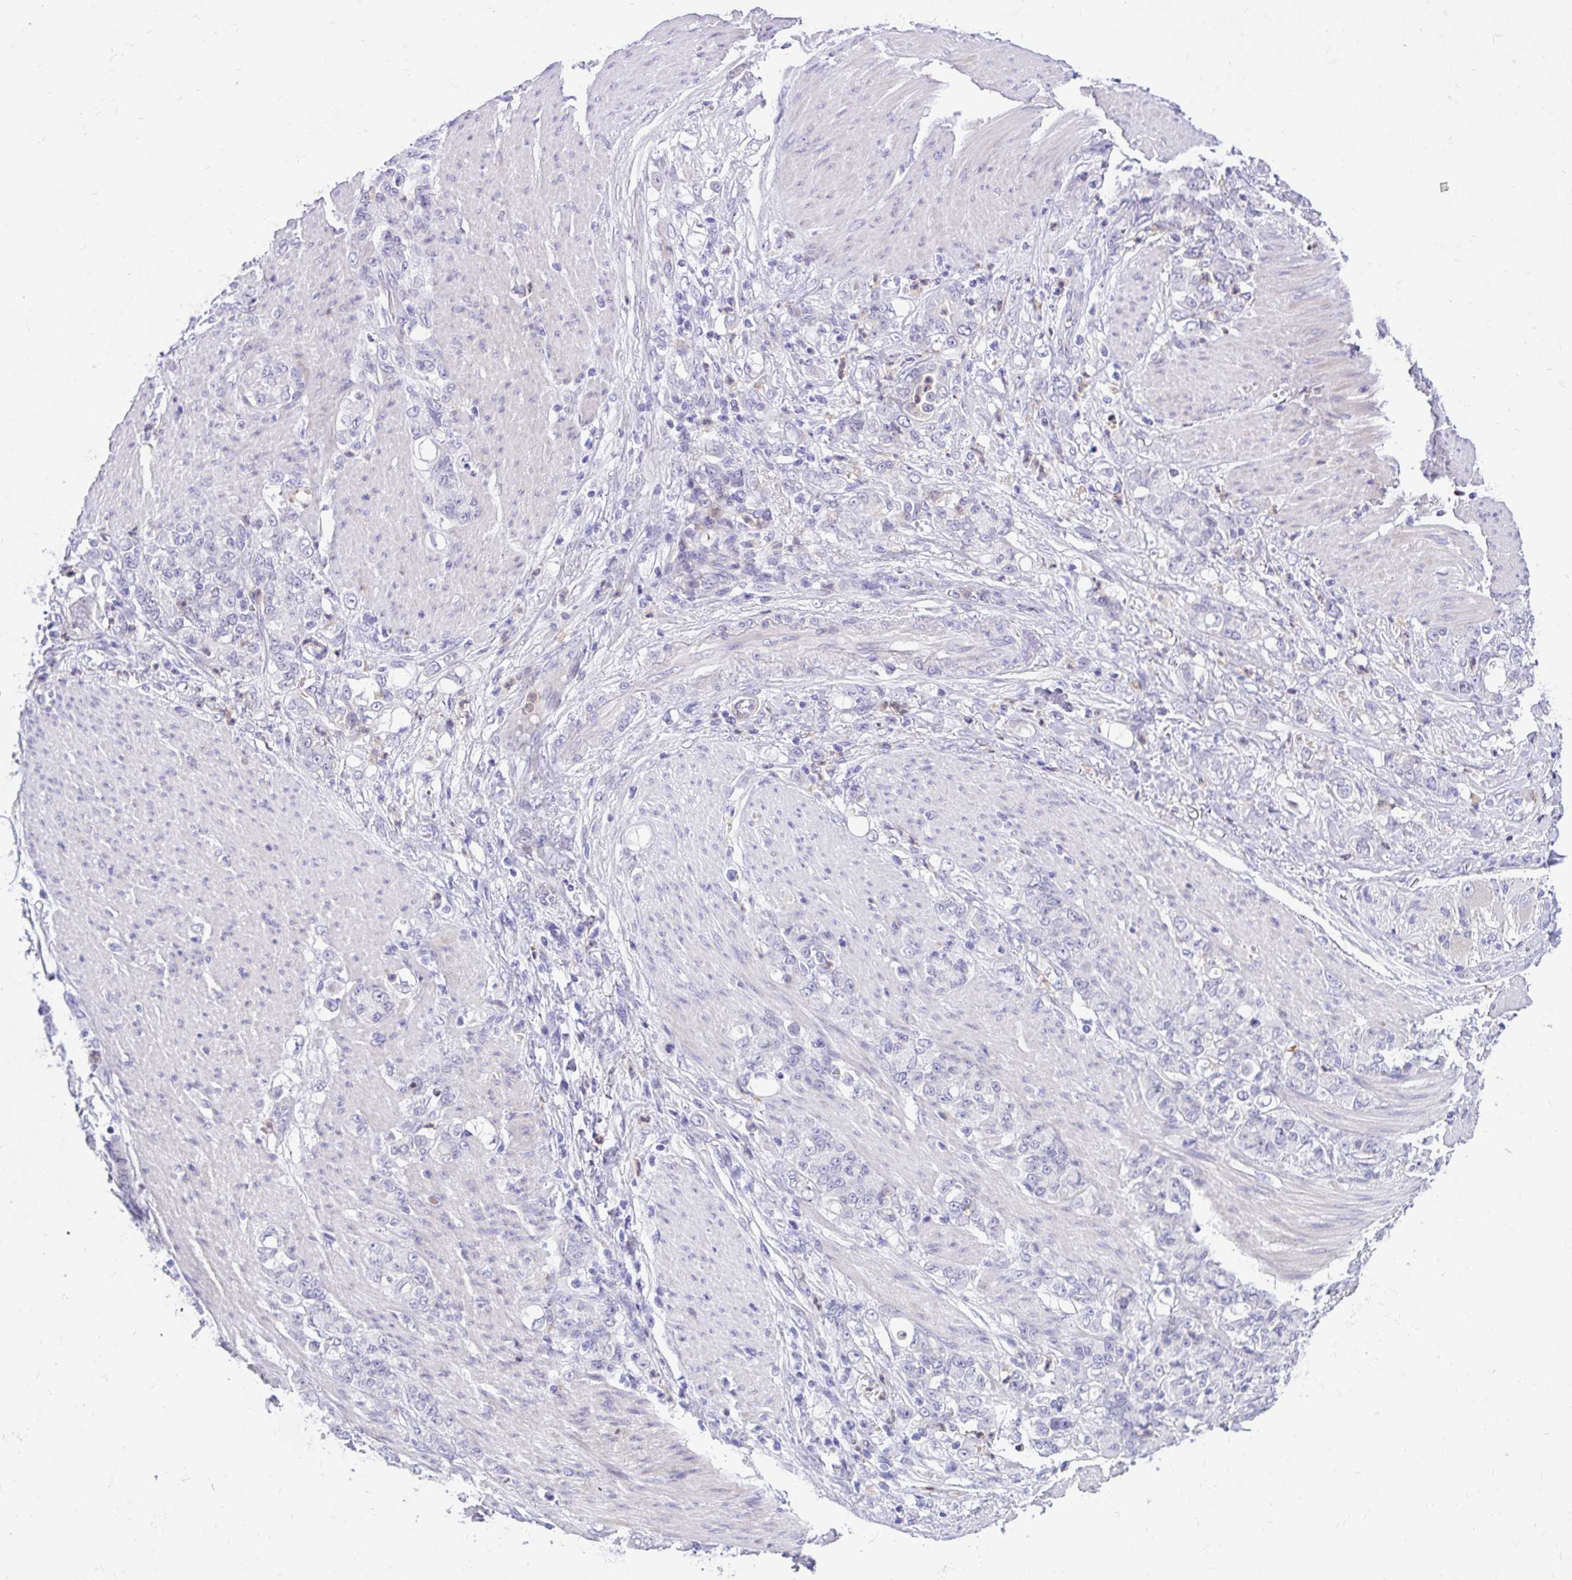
{"staining": {"intensity": "negative", "quantity": "none", "location": "none"}, "tissue": "stomach cancer", "cell_type": "Tumor cells", "image_type": "cancer", "snomed": [{"axis": "morphology", "description": "Adenocarcinoma, NOS"}, {"axis": "topography", "description": "Stomach"}], "caption": "An immunohistochemistry image of stomach cancer (adenocarcinoma) is shown. There is no staining in tumor cells of stomach cancer (adenocarcinoma).", "gene": "ADAMTSL1", "patient": {"sex": "female", "age": 79}}